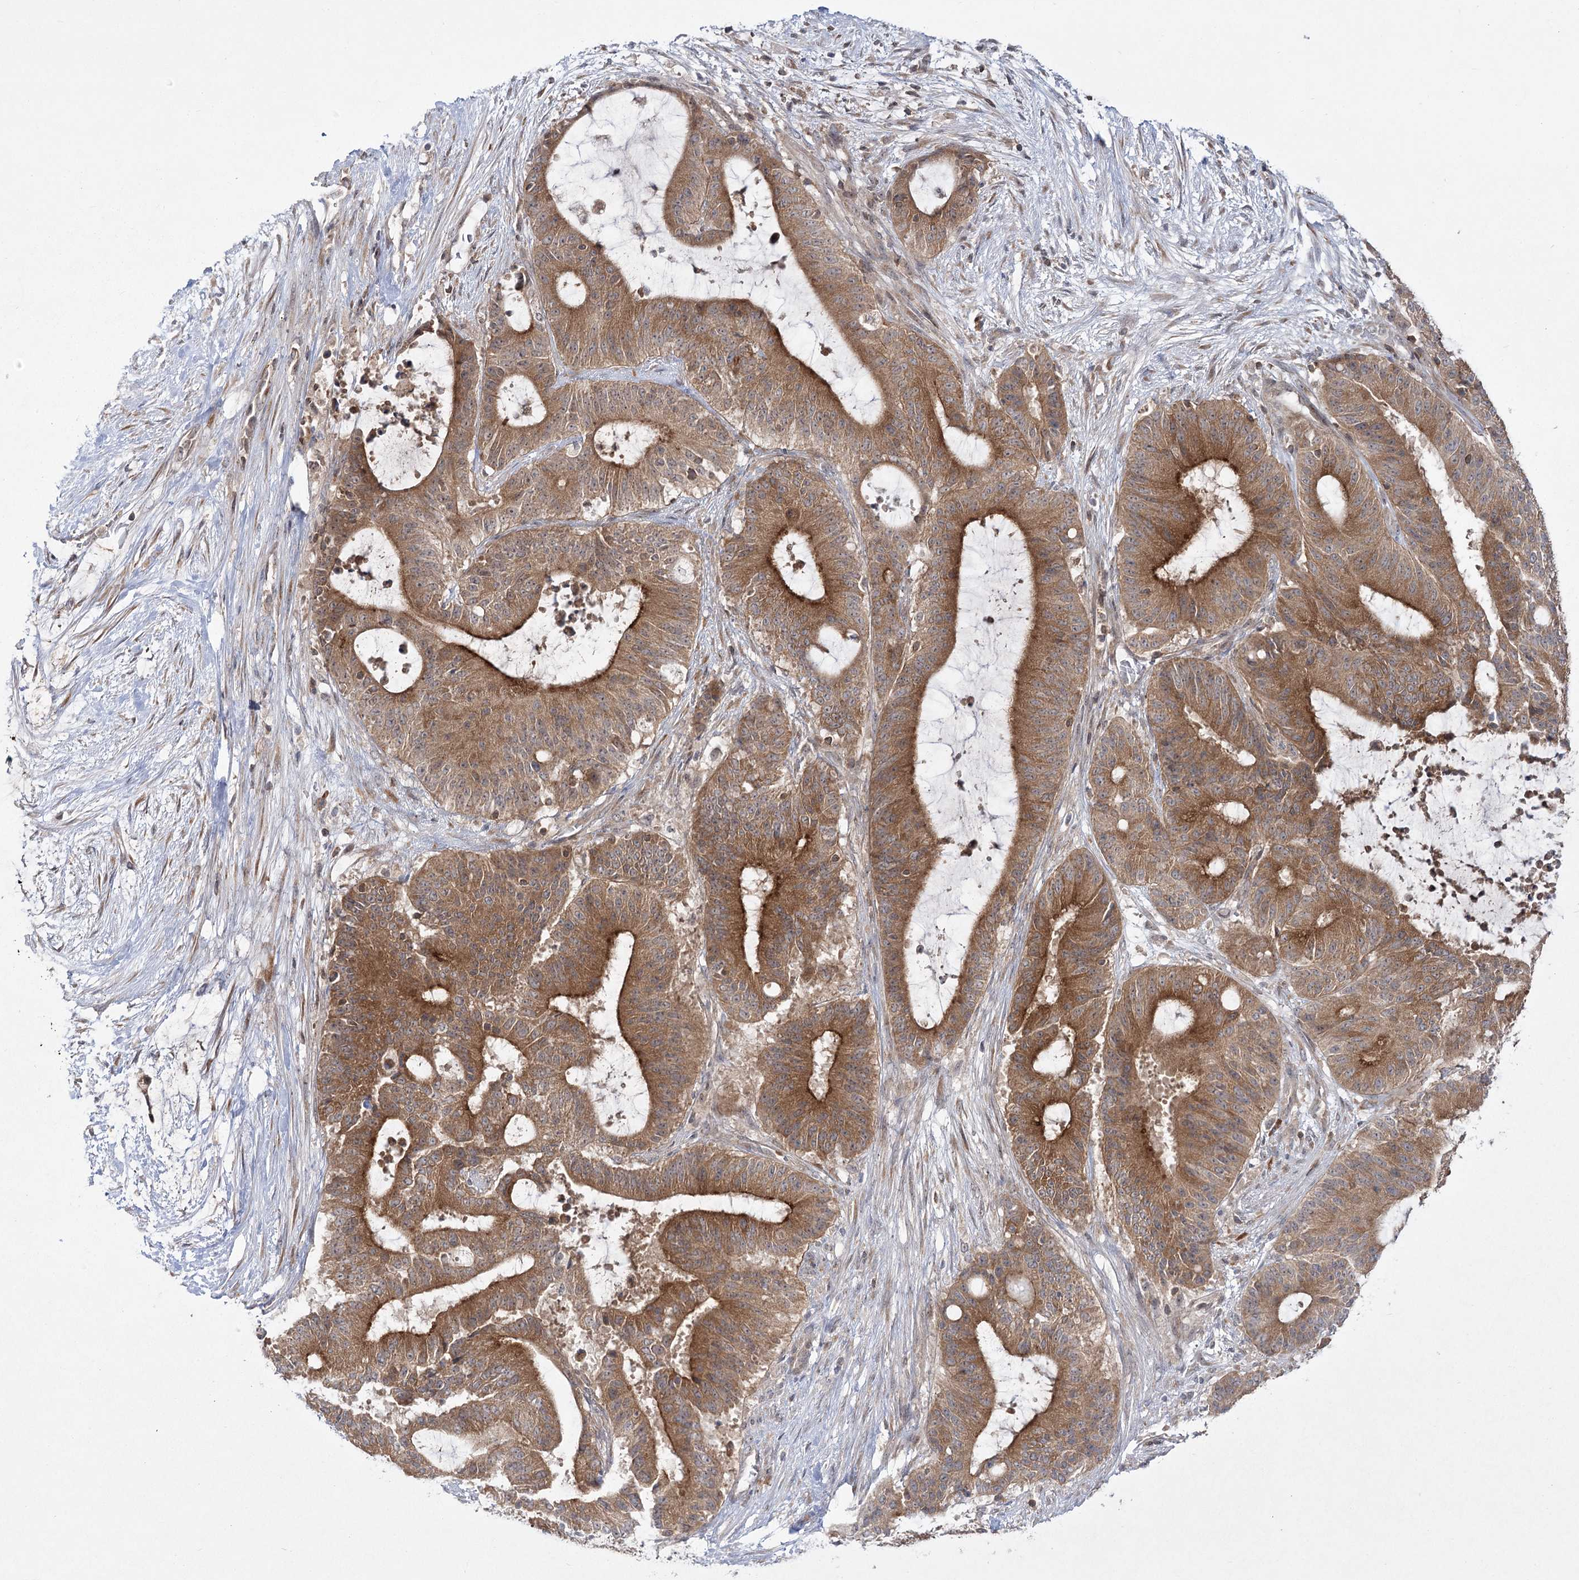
{"staining": {"intensity": "moderate", "quantity": ">75%", "location": "cytoplasmic/membranous"}, "tissue": "liver cancer", "cell_type": "Tumor cells", "image_type": "cancer", "snomed": [{"axis": "morphology", "description": "Normal tissue, NOS"}, {"axis": "morphology", "description": "Cholangiocarcinoma"}, {"axis": "topography", "description": "Liver"}, {"axis": "topography", "description": "Peripheral nerve tissue"}], "caption": "A brown stain labels moderate cytoplasmic/membranous expression of a protein in human liver cancer tumor cells. (DAB (3,3'-diaminobenzidine) IHC with brightfield microscopy, high magnification).", "gene": "SYTL1", "patient": {"sex": "female", "age": 73}}